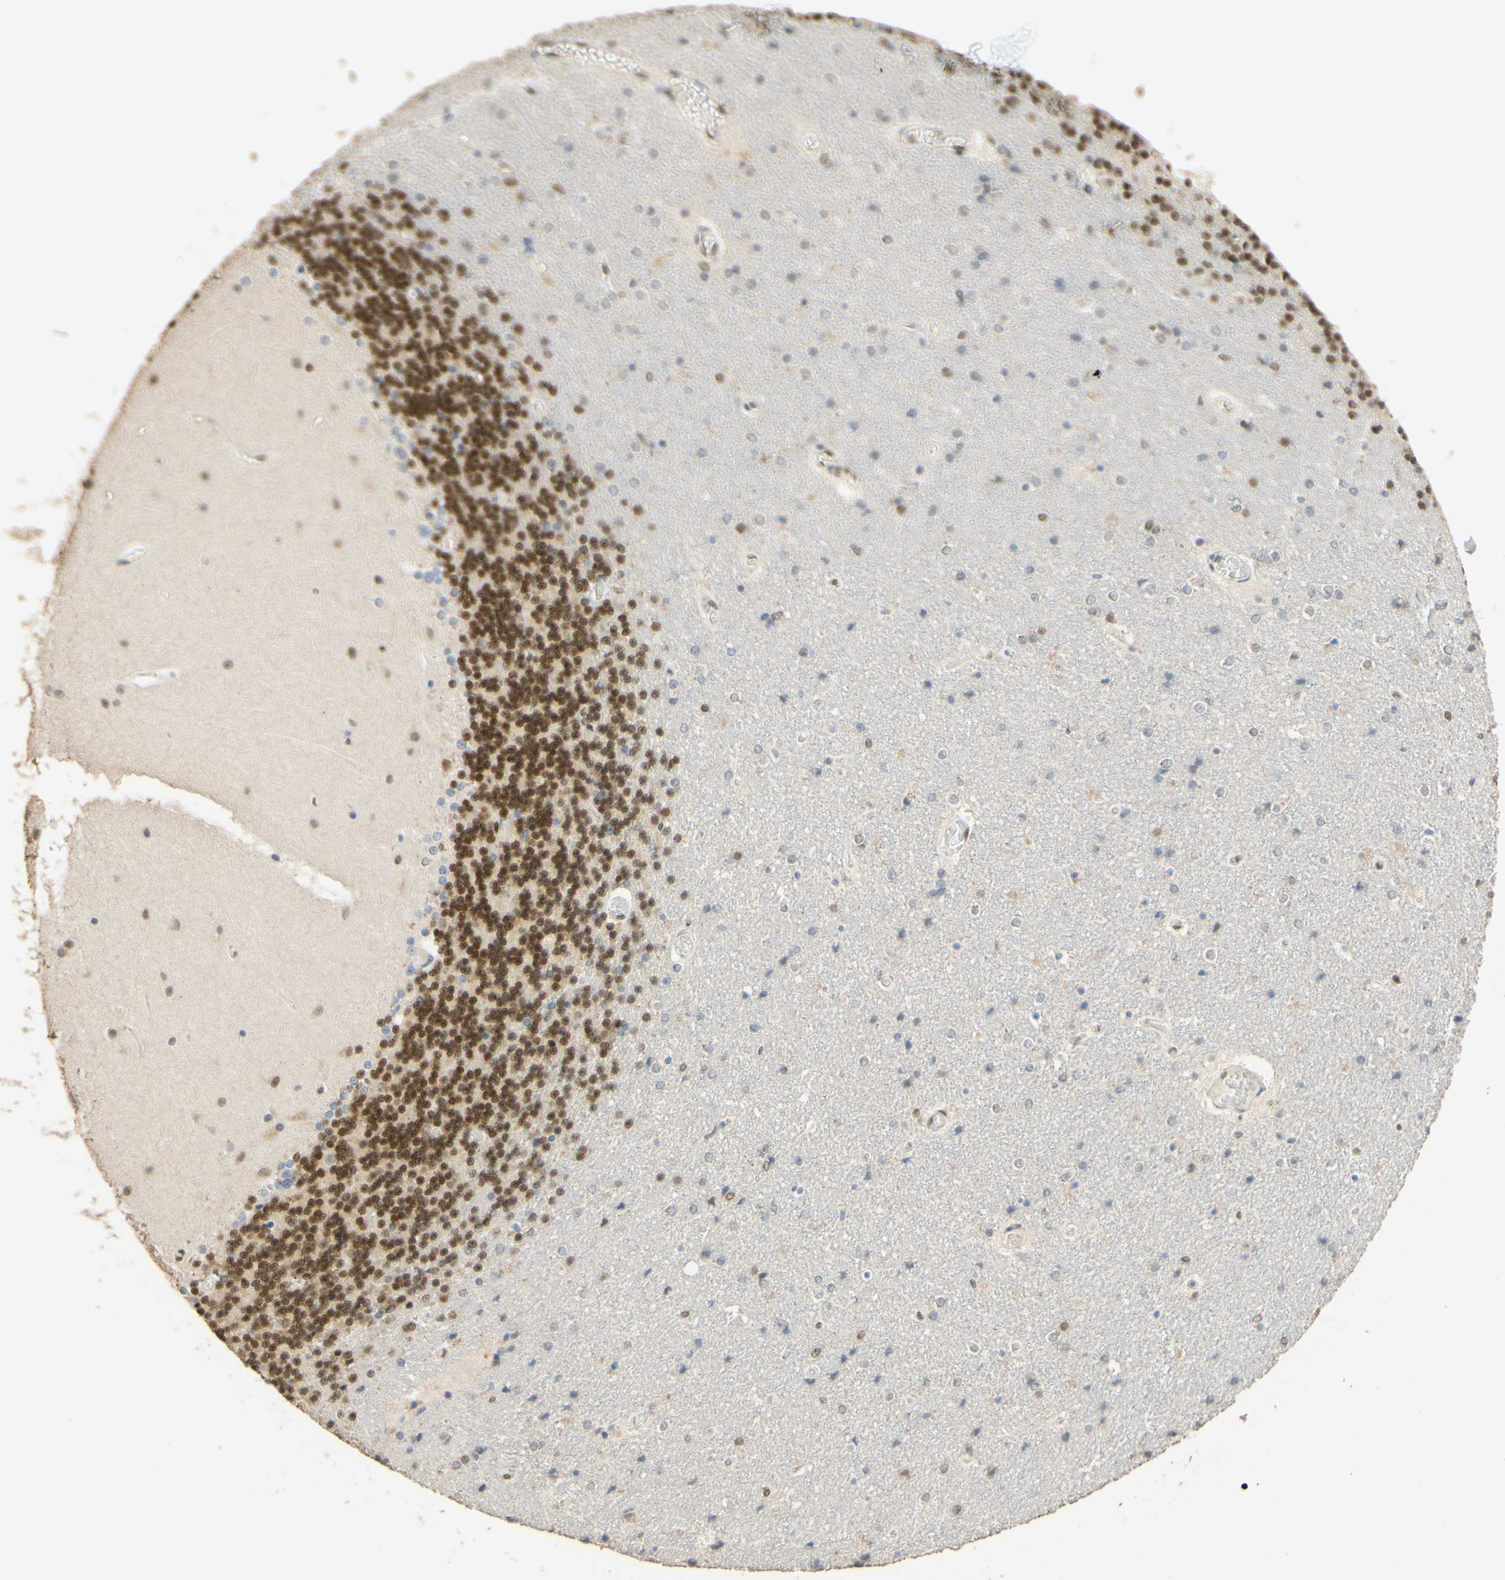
{"staining": {"intensity": "strong", "quantity": ">75%", "location": "nuclear"}, "tissue": "cerebellum", "cell_type": "Cells in granular layer", "image_type": "normal", "snomed": [{"axis": "morphology", "description": "Normal tissue, NOS"}, {"axis": "topography", "description": "Cerebellum"}], "caption": "Immunohistochemistry (DAB (3,3'-diaminobenzidine)) staining of unremarkable cerebellum exhibits strong nuclear protein positivity in about >75% of cells in granular layer.", "gene": "POLB", "patient": {"sex": "female", "age": 54}}